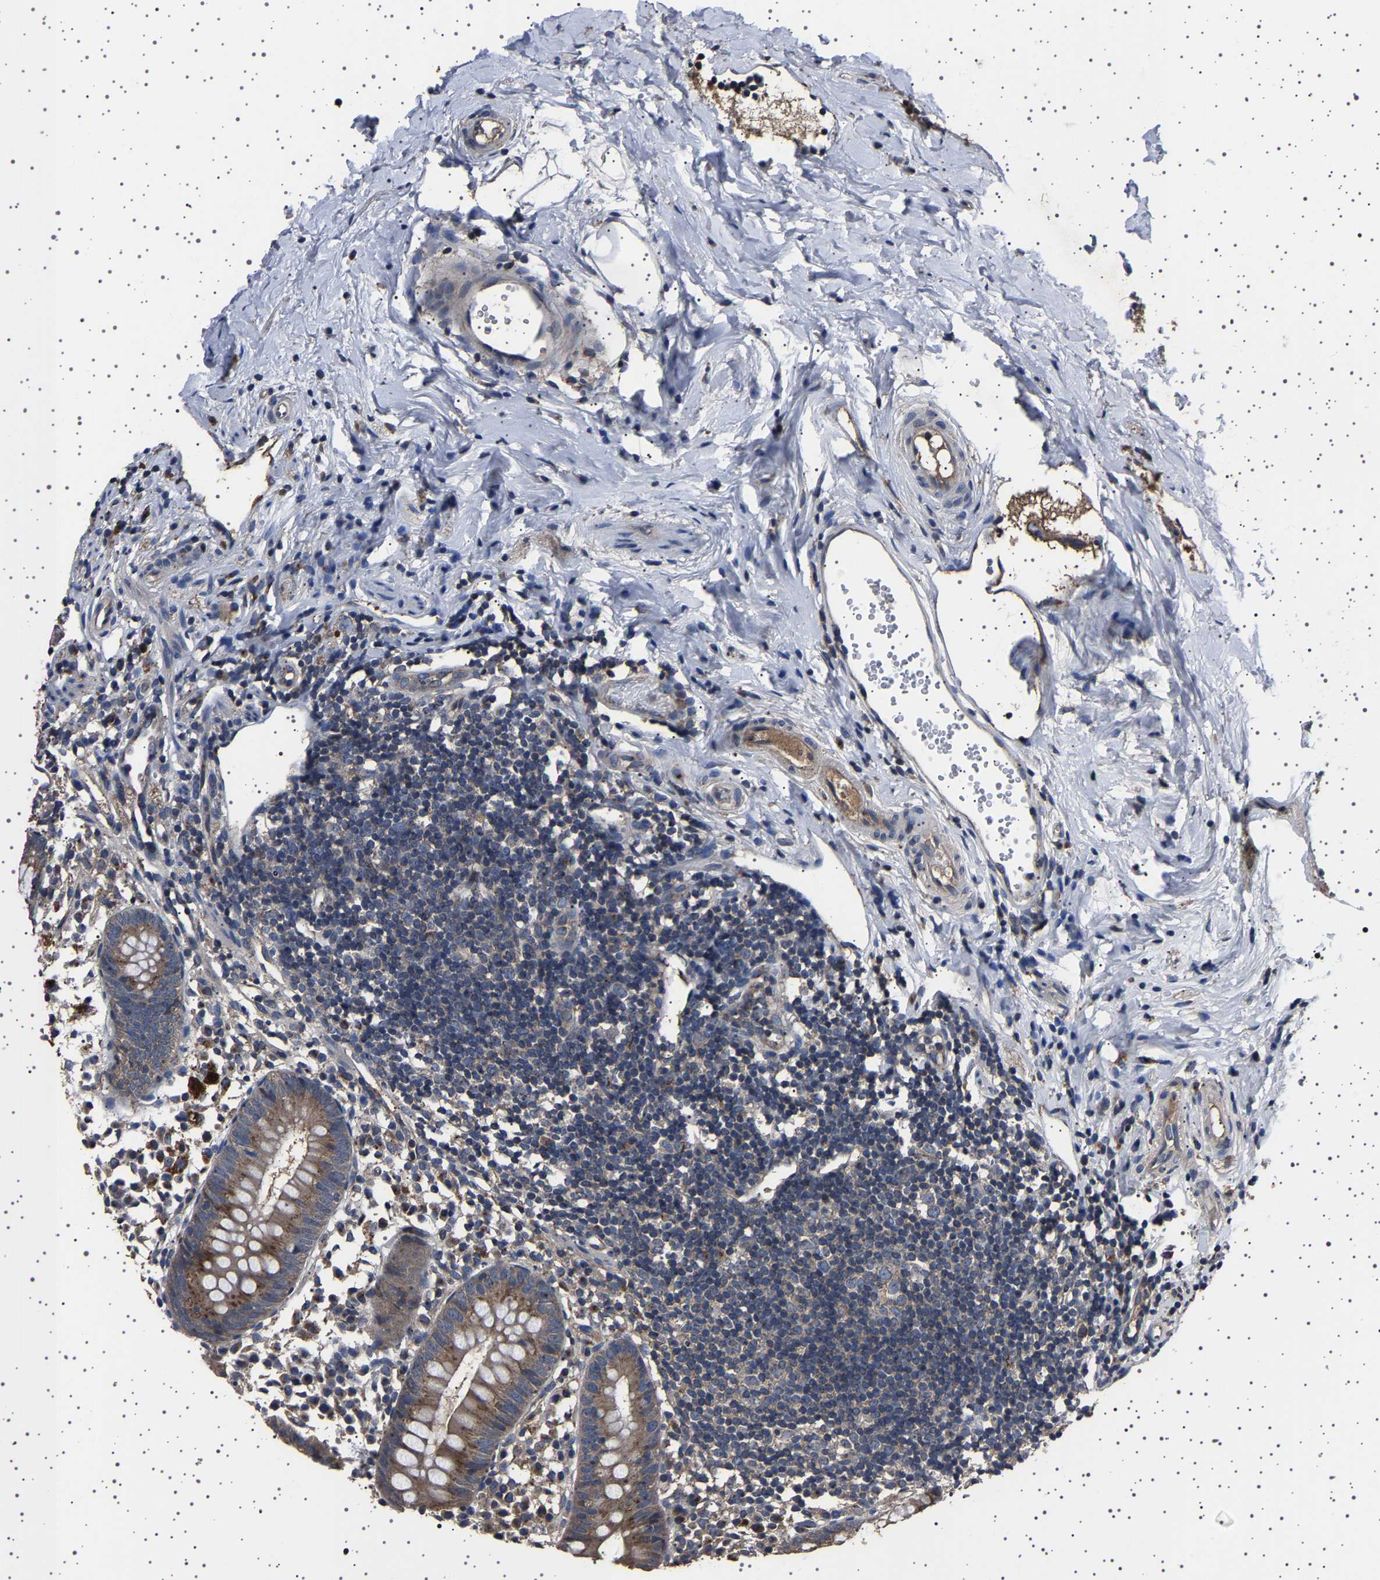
{"staining": {"intensity": "moderate", "quantity": ">75%", "location": "cytoplasmic/membranous"}, "tissue": "appendix", "cell_type": "Glandular cells", "image_type": "normal", "snomed": [{"axis": "morphology", "description": "Normal tissue, NOS"}, {"axis": "topography", "description": "Appendix"}], "caption": "IHC (DAB) staining of unremarkable human appendix exhibits moderate cytoplasmic/membranous protein expression in approximately >75% of glandular cells.", "gene": "NCKAP1", "patient": {"sex": "female", "age": 20}}